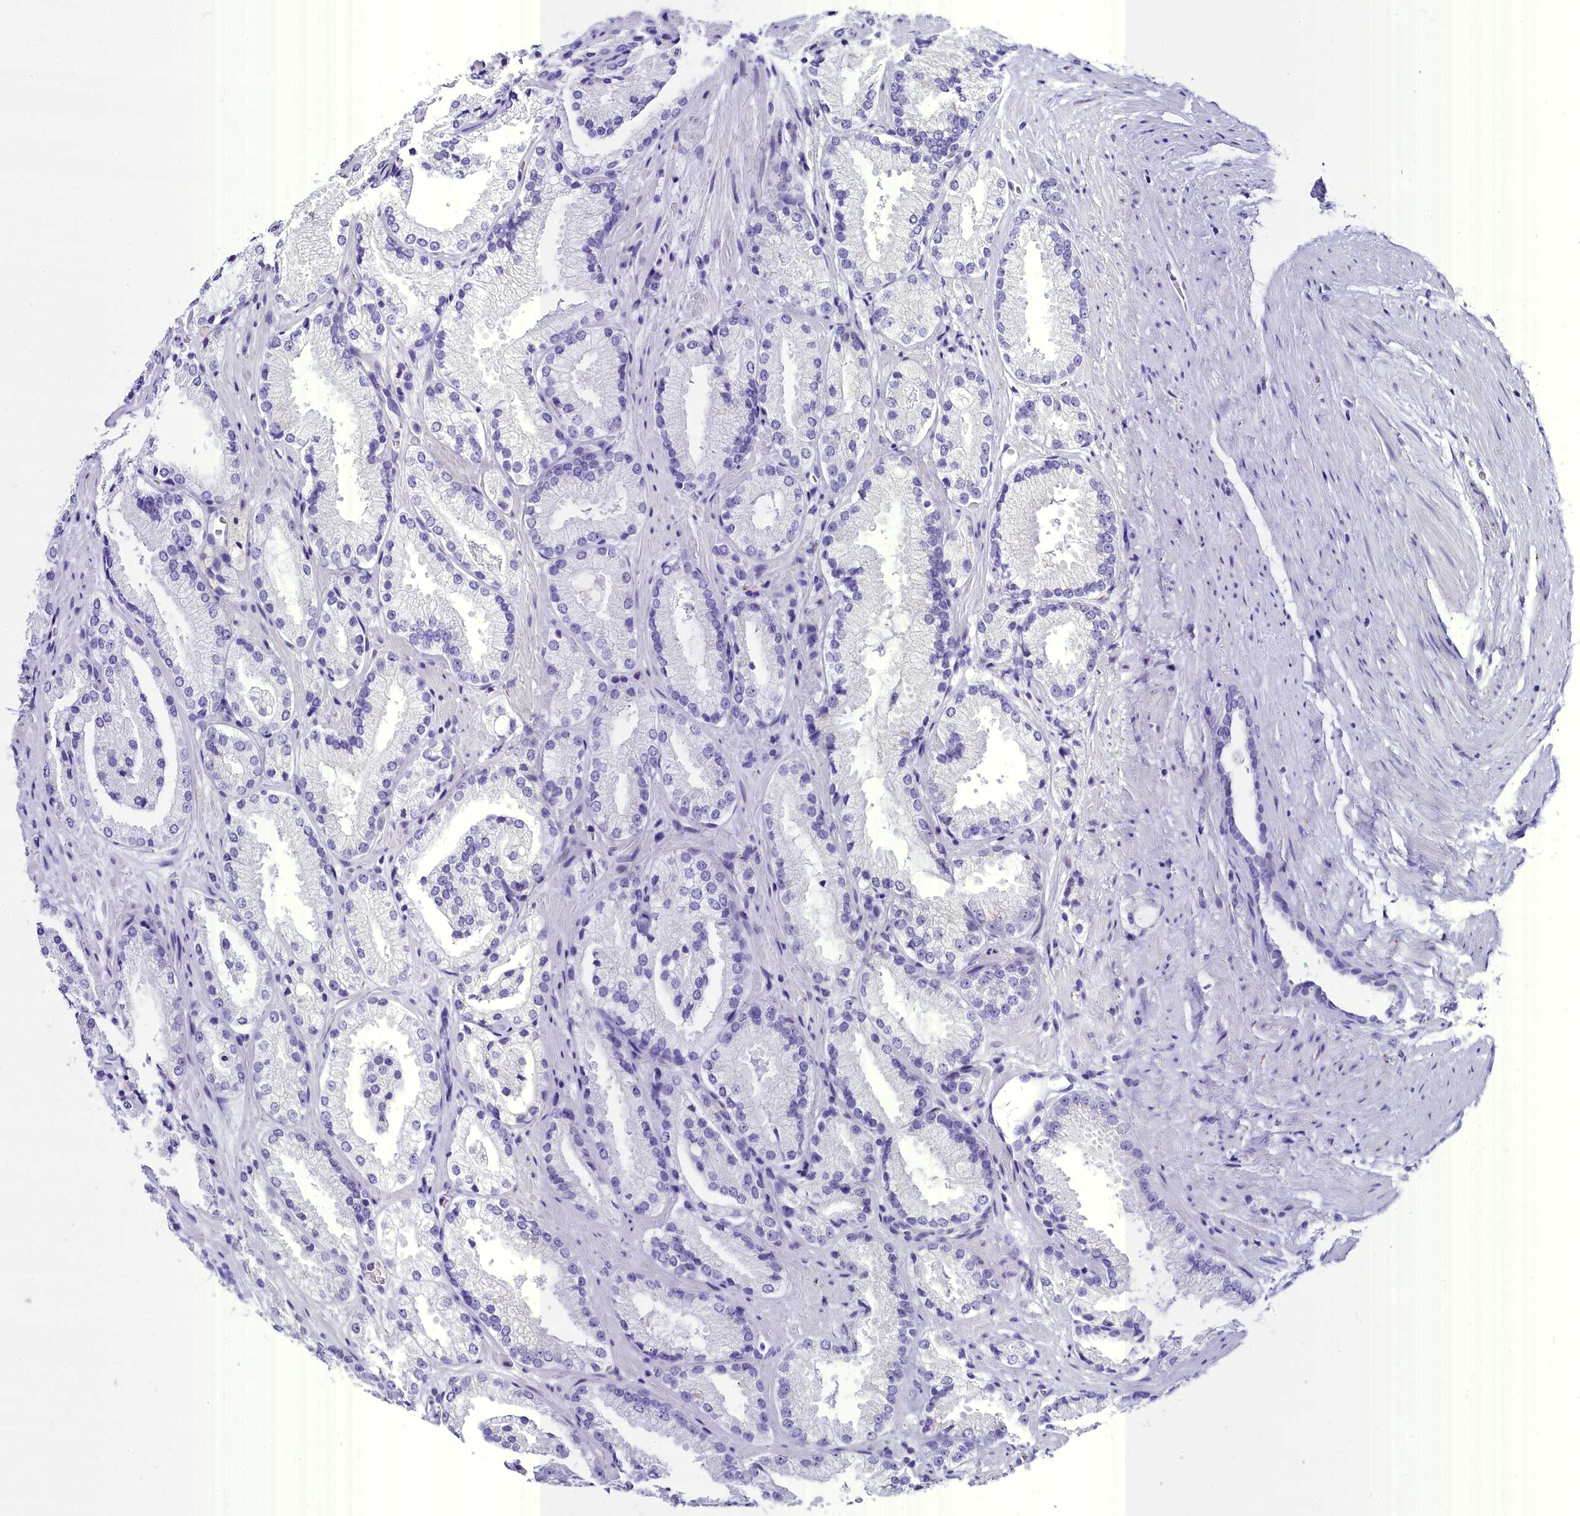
{"staining": {"intensity": "negative", "quantity": "none", "location": "none"}, "tissue": "prostate cancer", "cell_type": "Tumor cells", "image_type": "cancer", "snomed": [{"axis": "morphology", "description": "Adenocarcinoma, High grade"}, {"axis": "topography", "description": "Prostate"}], "caption": "Protein analysis of prostate high-grade adenocarcinoma shows no significant staining in tumor cells.", "gene": "AP3B2", "patient": {"sex": "male", "age": 73}}